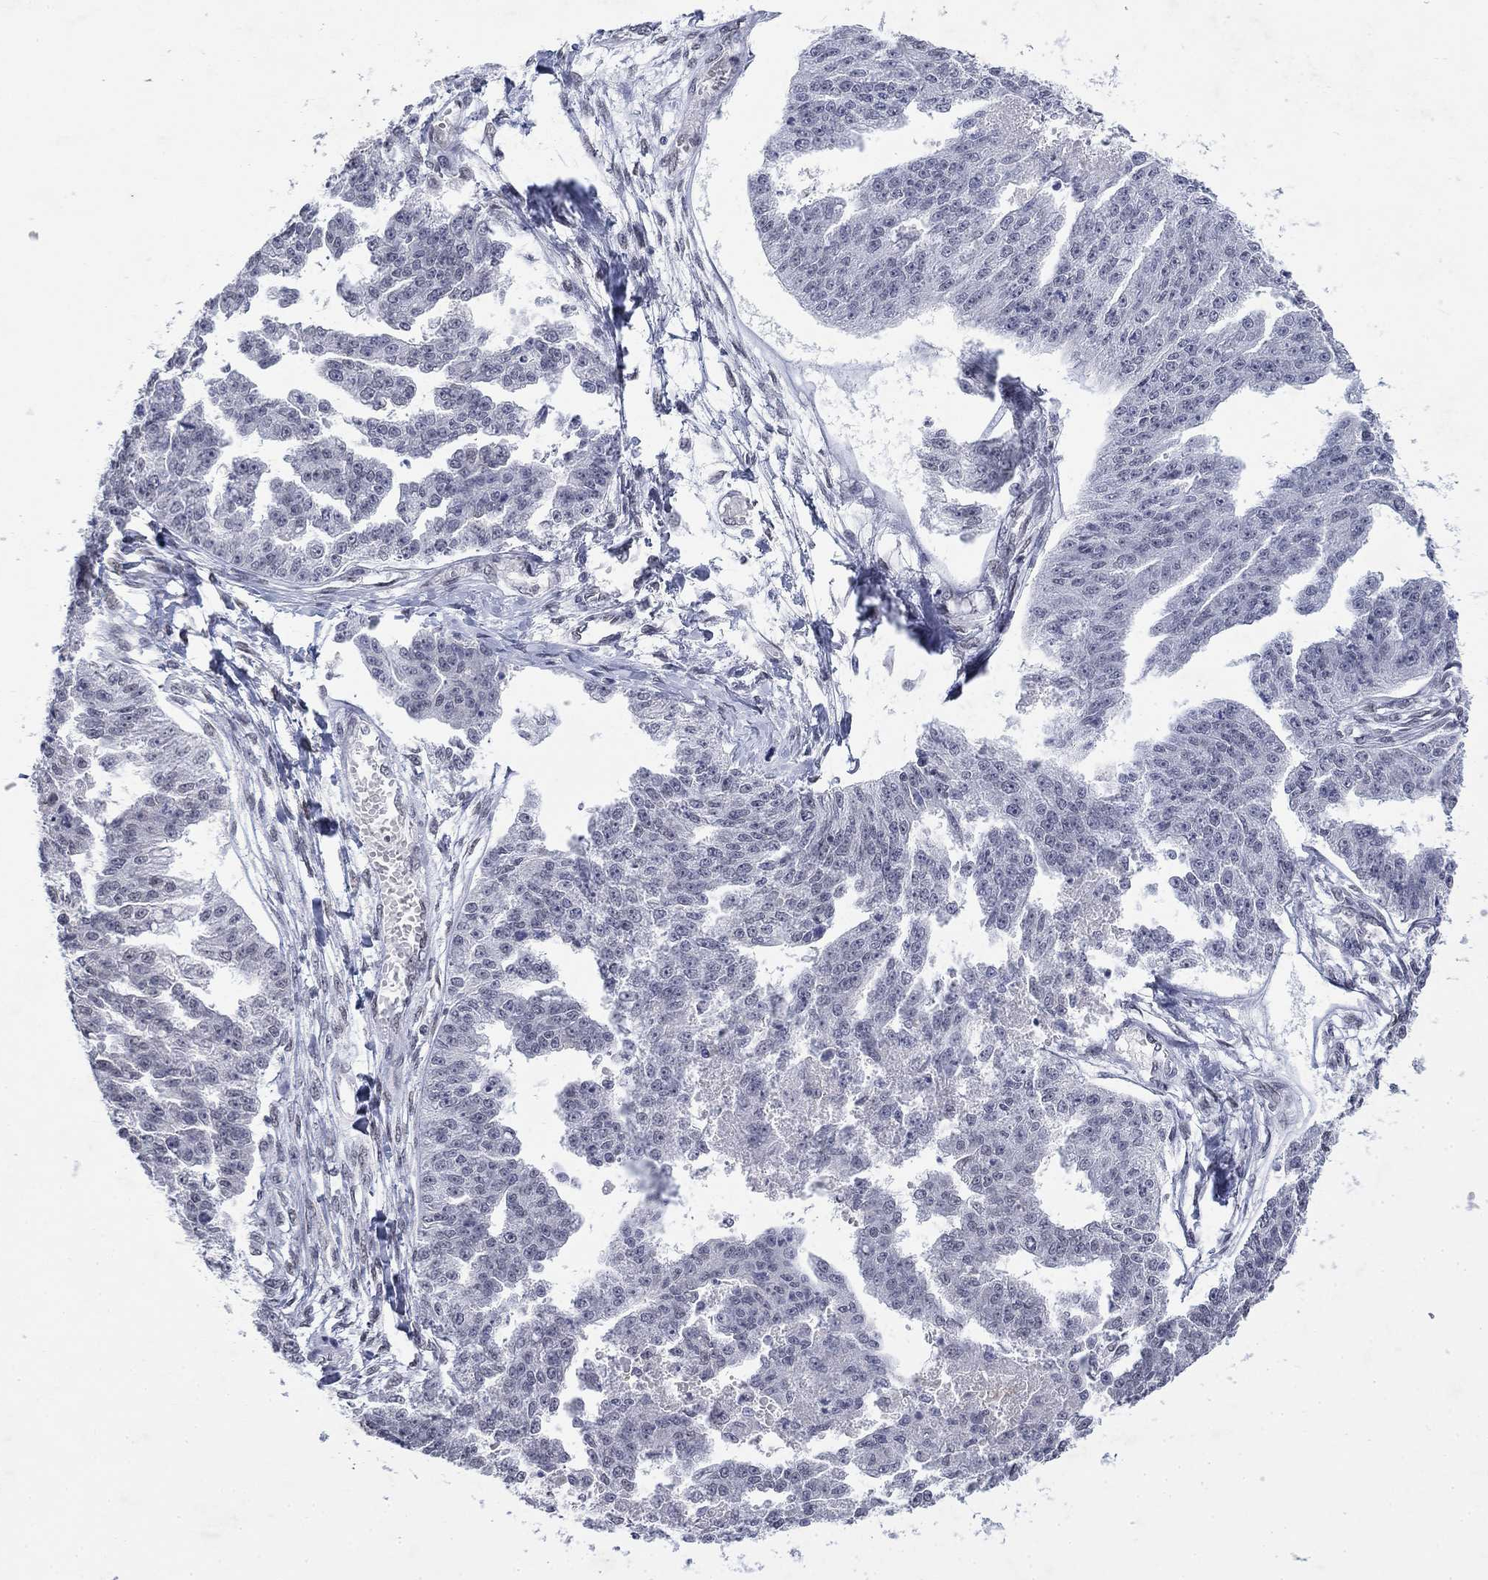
{"staining": {"intensity": "negative", "quantity": "none", "location": "none"}, "tissue": "ovarian cancer", "cell_type": "Tumor cells", "image_type": "cancer", "snomed": [{"axis": "morphology", "description": "Cystadenocarcinoma, serous, NOS"}, {"axis": "topography", "description": "Ovary"}], "caption": "Image shows no significant protein positivity in tumor cells of ovarian cancer (serous cystadenocarcinoma).", "gene": "TOR1AIP1", "patient": {"sex": "female", "age": 58}}